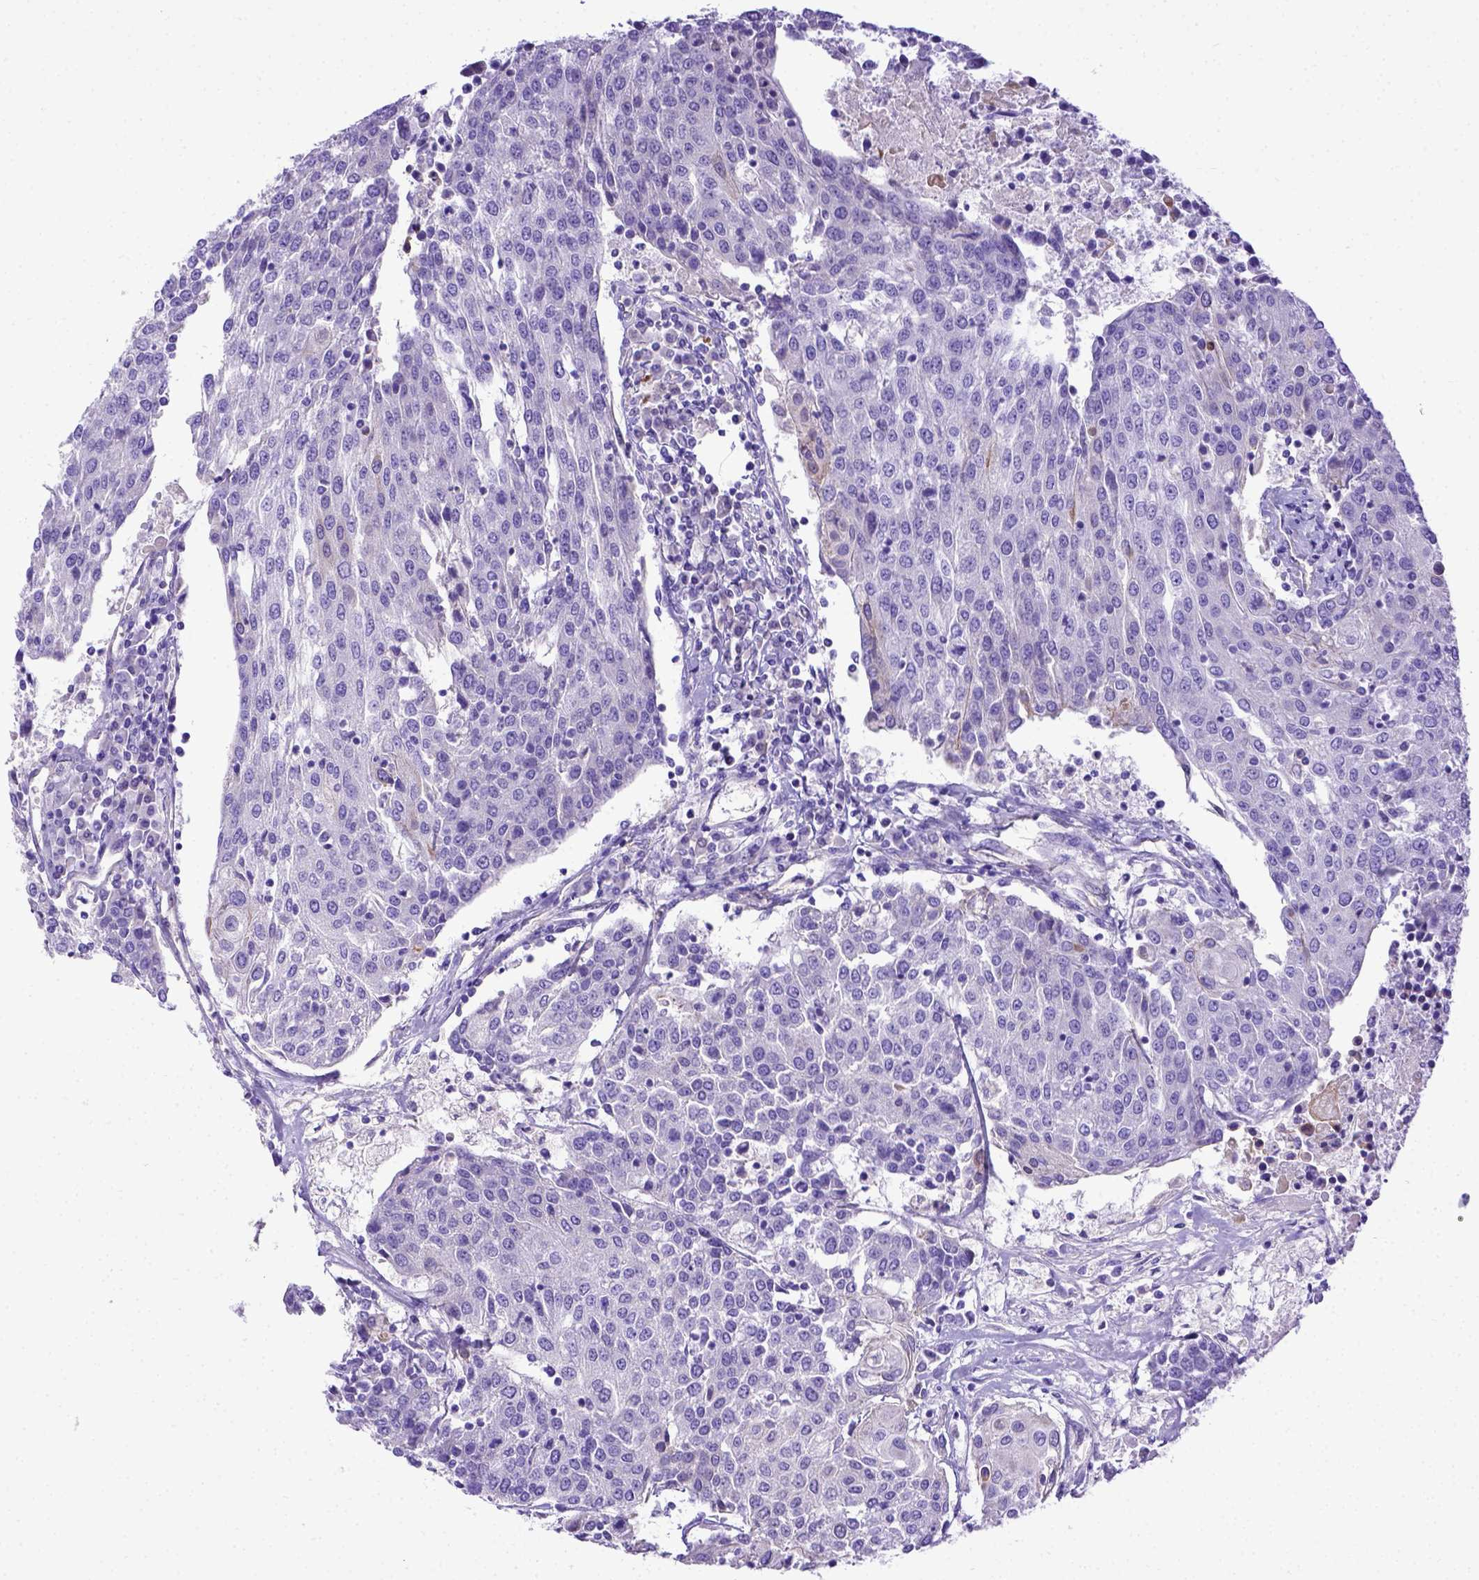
{"staining": {"intensity": "negative", "quantity": "none", "location": "none"}, "tissue": "urothelial cancer", "cell_type": "Tumor cells", "image_type": "cancer", "snomed": [{"axis": "morphology", "description": "Urothelial carcinoma, High grade"}, {"axis": "topography", "description": "Urinary bladder"}], "caption": "The micrograph exhibits no staining of tumor cells in urothelial cancer.", "gene": "LRRC18", "patient": {"sex": "female", "age": 85}}